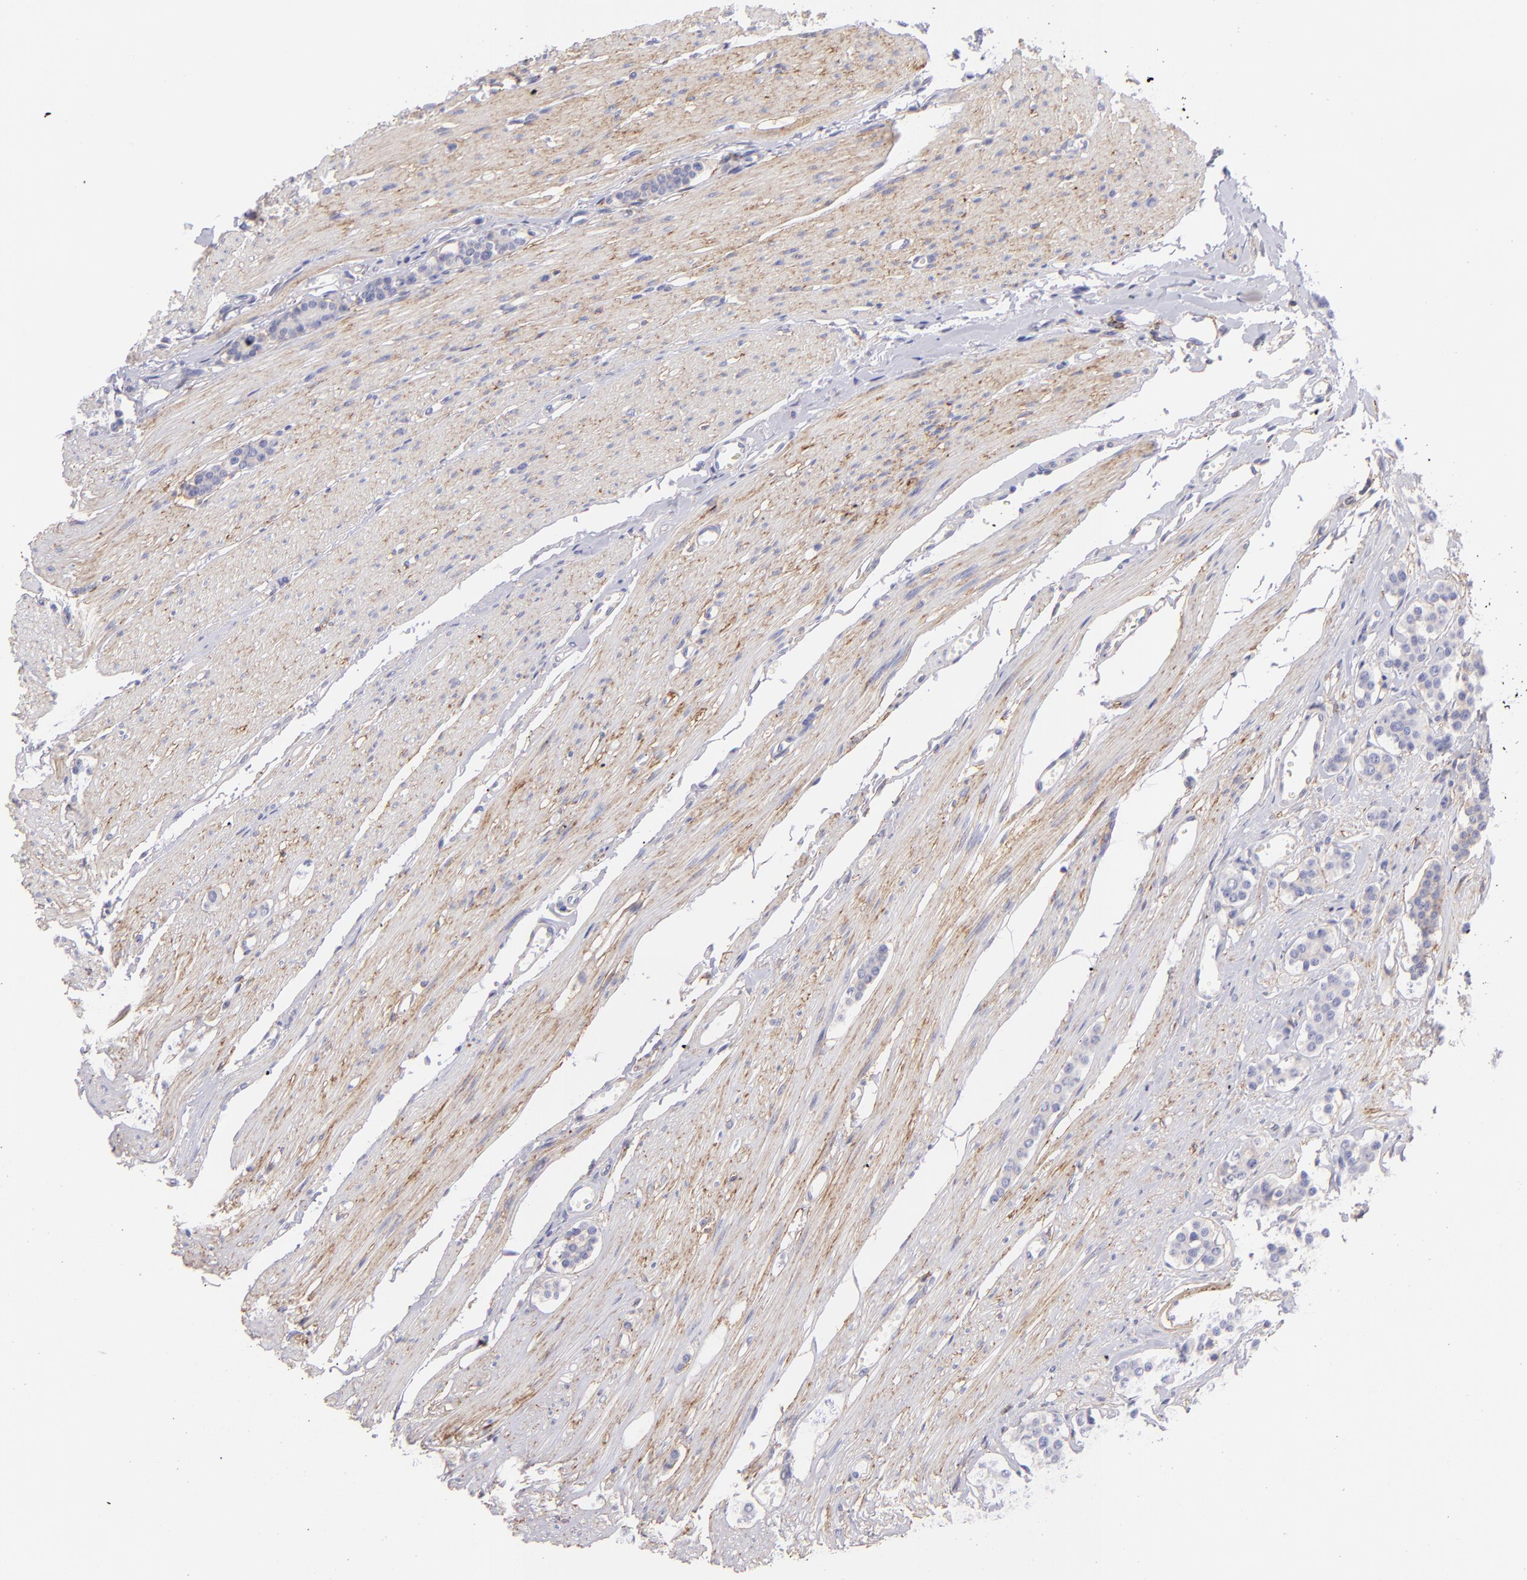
{"staining": {"intensity": "negative", "quantity": "none", "location": "none"}, "tissue": "carcinoid", "cell_type": "Tumor cells", "image_type": "cancer", "snomed": [{"axis": "morphology", "description": "Carcinoid, malignant, NOS"}, {"axis": "topography", "description": "Small intestine"}], "caption": "Malignant carcinoid was stained to show a protein in brown. There is no significant staining in tumor cells.", "gene": "CD81", "patient": {"sex": "male", "age": 60}}